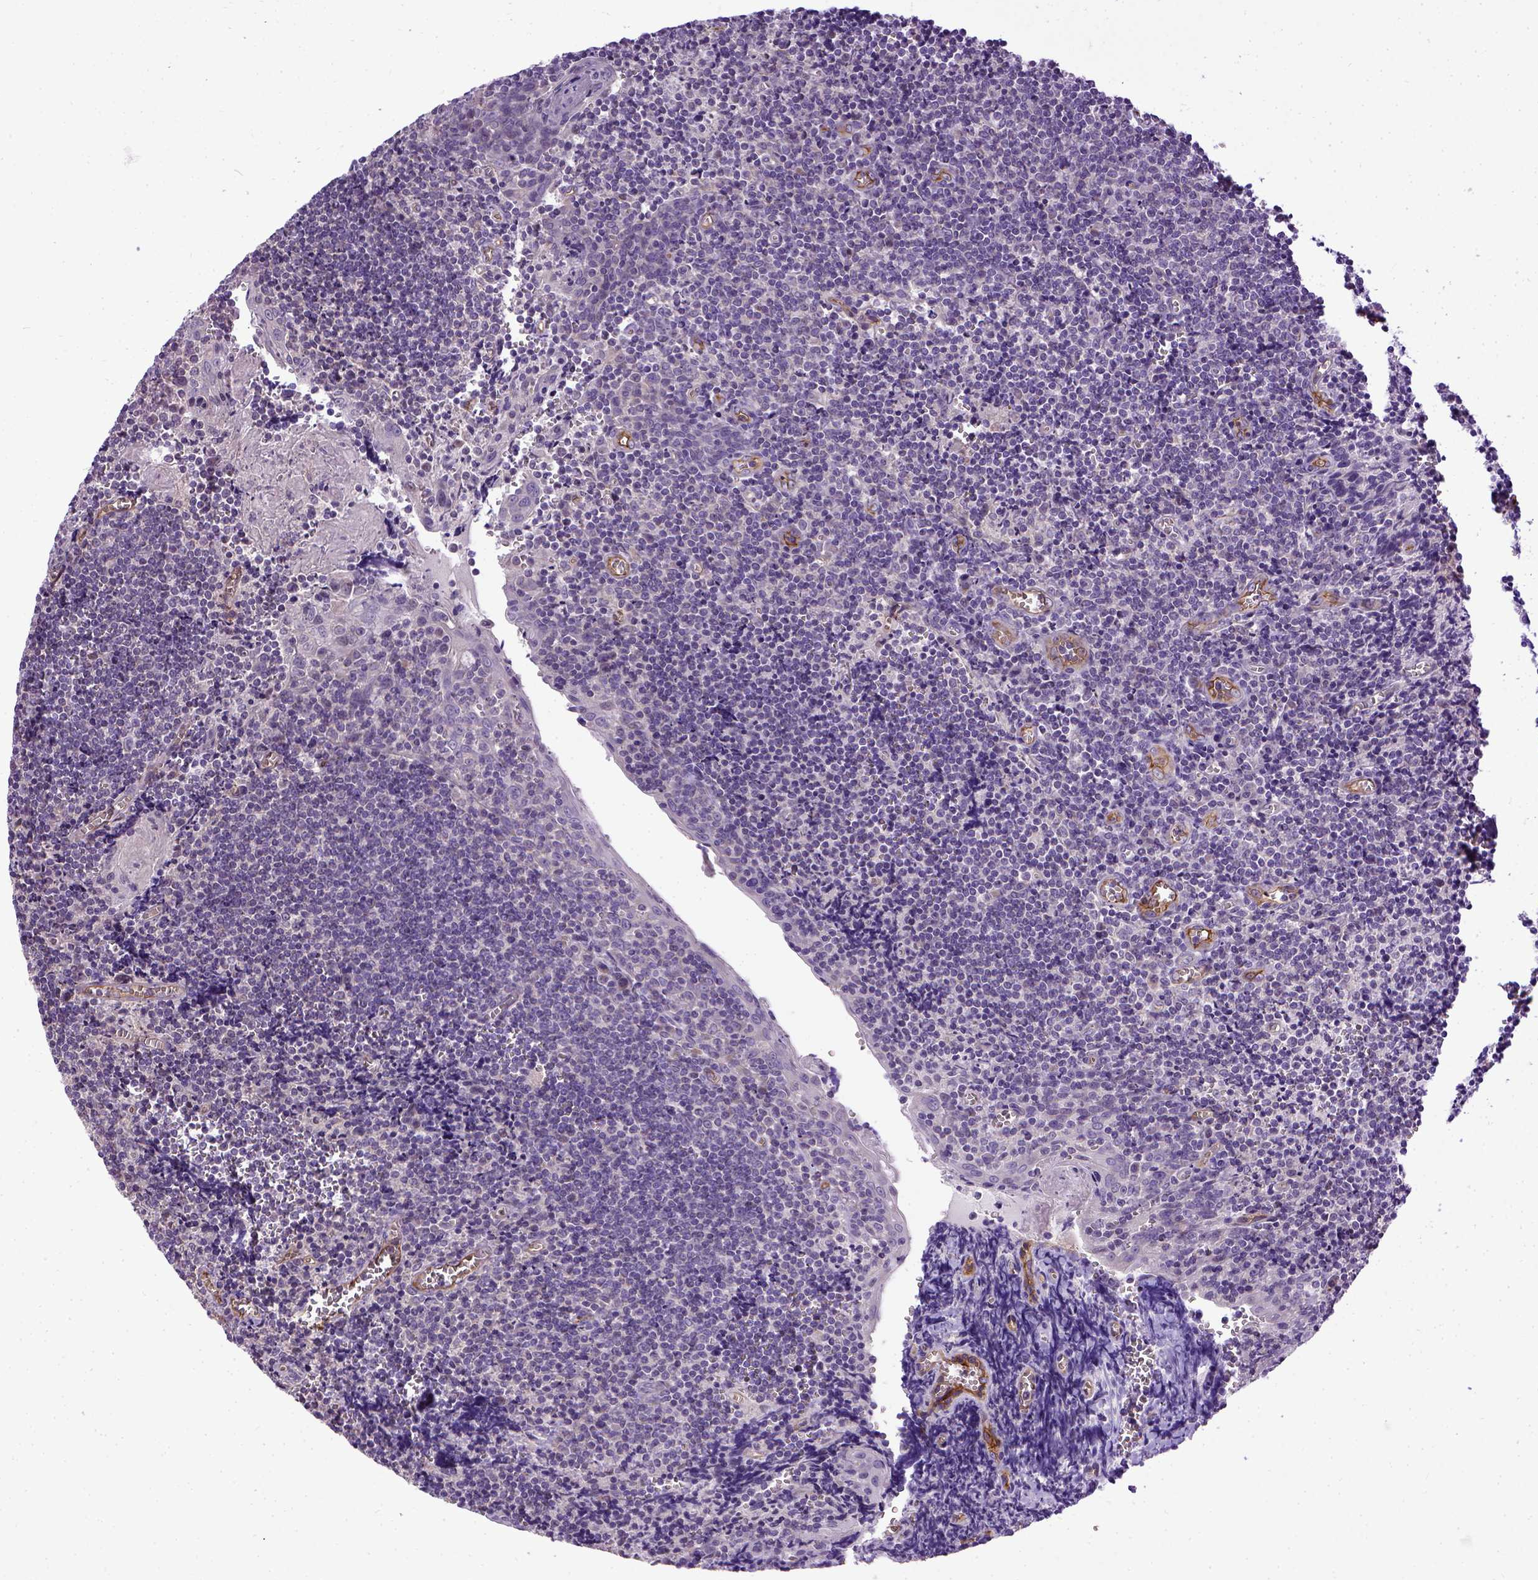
{"staining": {"intensity": "negative", "quantity": "none", "location": "none"}, "tissue": "tonsil", "cell_type": "Germinal center cells", "image_type": "normal", "snomed": [{"axis": "morphology", "description": "Normal tissue, NOS"}, {"axis": "morphology", "description": "Inflammation, NOS"}, {"axis": "topography", "description": "Tonsil"}], "caption": "Protein analysis of unremarkable tonsil exhibits no significant positivity in germinal center cells. (DAB immunohistochemistry with hematoxylin counter stain).", "gene": "ENG", "patient": {"sex": "female", "age": 31}}